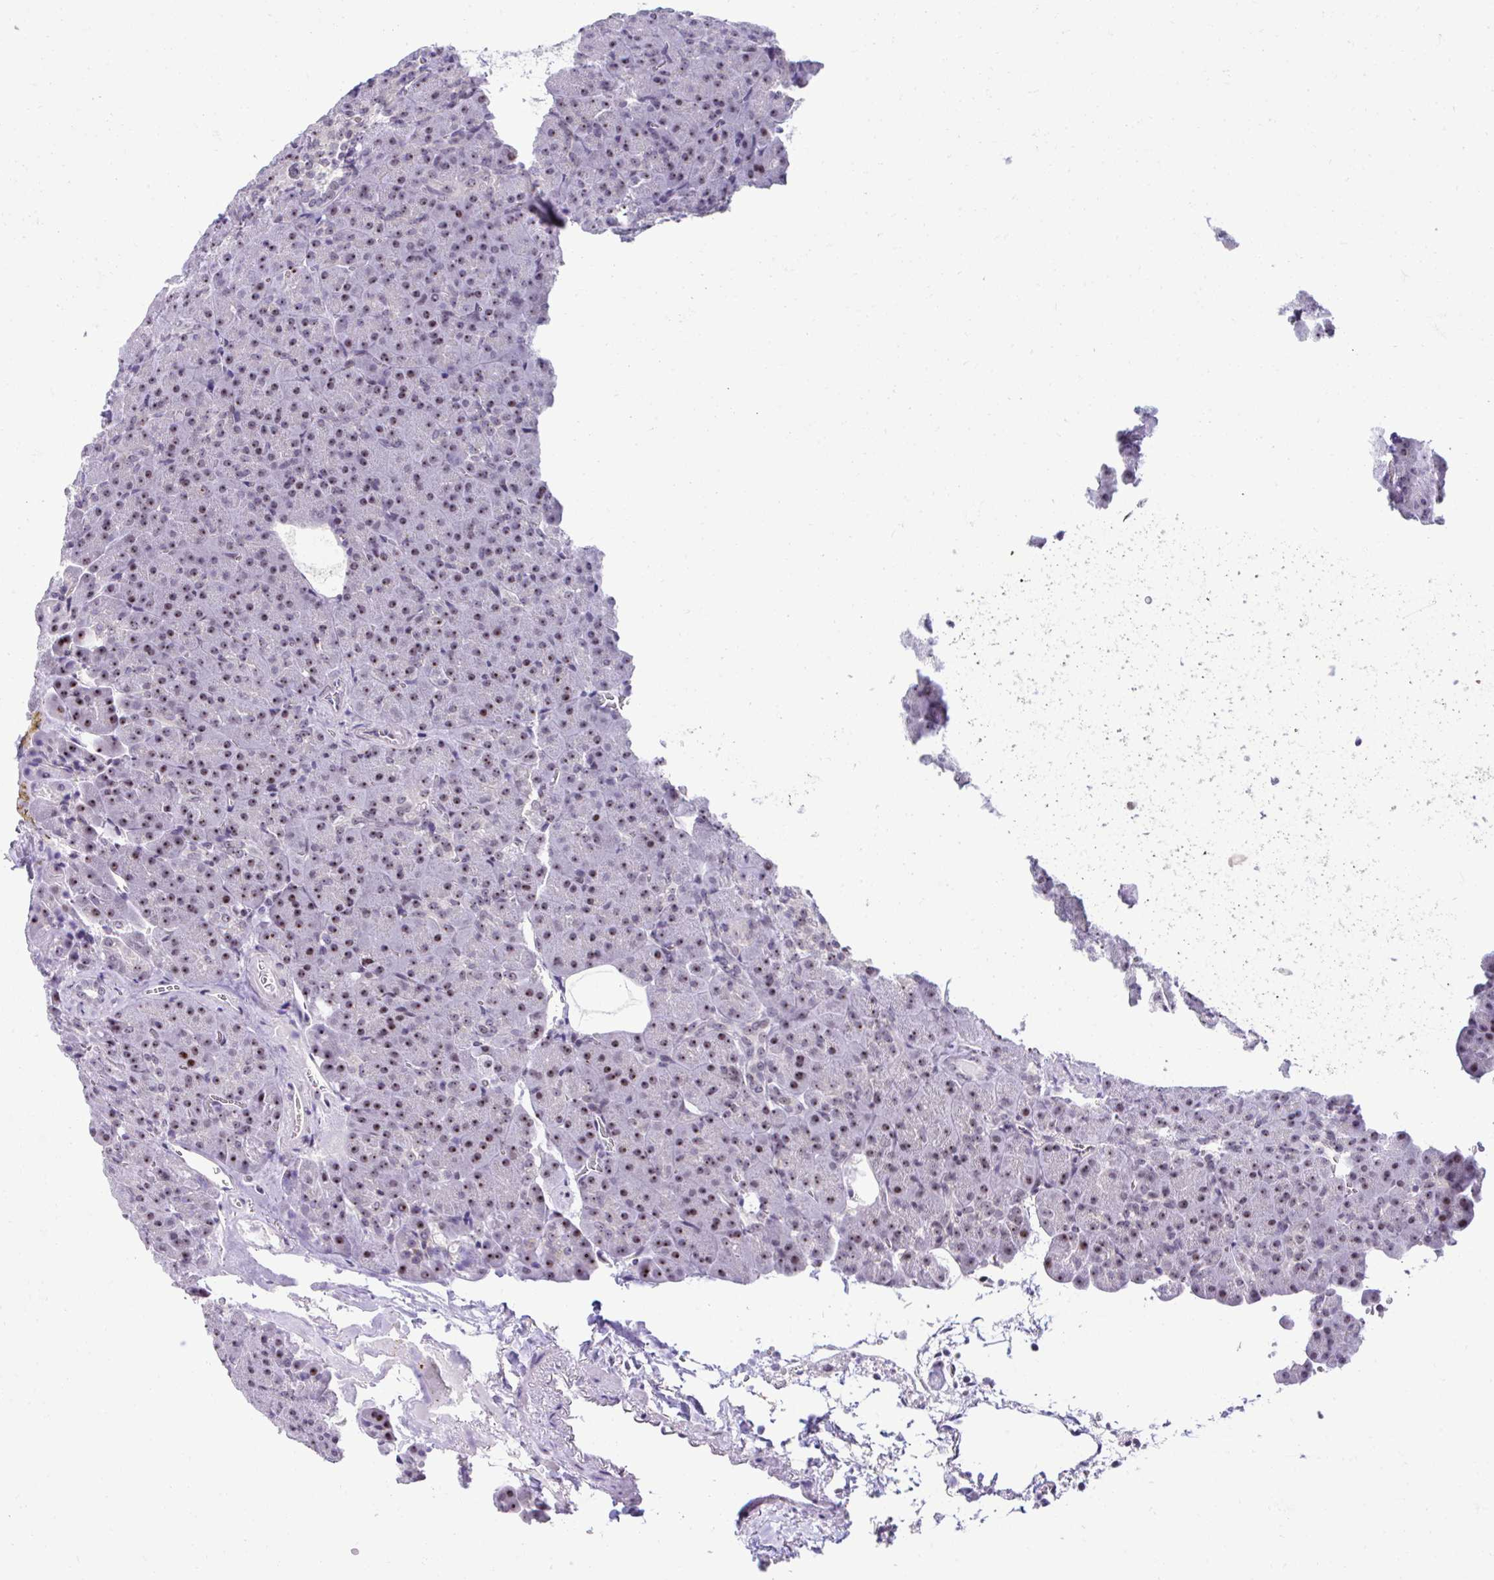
{"staining": {"intensity": "strong", "quantity": "25%-75%", "location": "nuclear"}, "tissue": "pancreas", "cell_type": "Exocrine glandular cells", "image_type": "normal", "snomed": [{"axis": "morphology", "description": "Normal tissue, NOS"}, {"axis": "topography", "description": "Pancreas"}], "caption": "Immunohistochemical staining of benign pancreas demonstrates 25%-75% levels of strong nuclear protein staining in approximately 25%-75% of exocrine glandular cells.", "gene": "CEP72", "patient": {"sex": "female", "age": 74}}